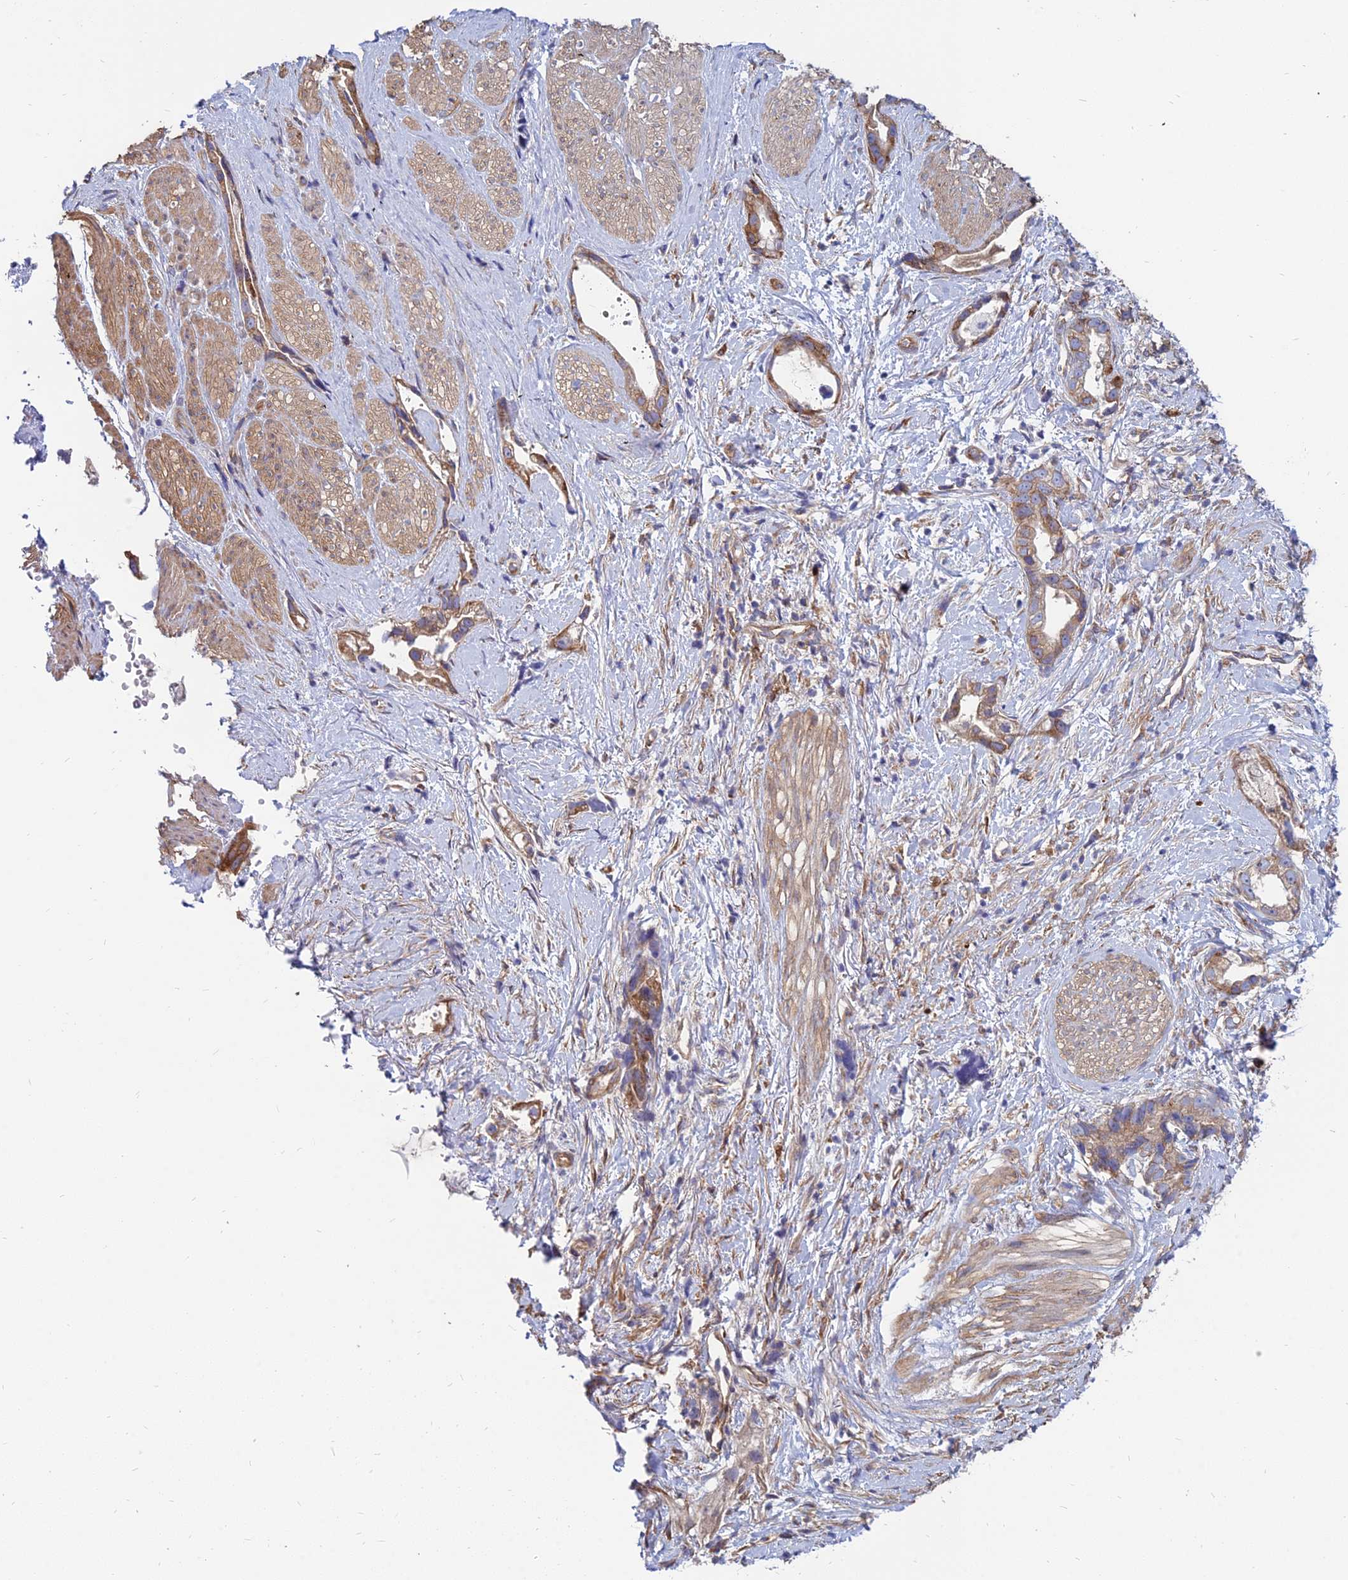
{"staining": {"intensity": "moderate", "quantity": ">75%", "location": "cytoplasmic/membranous"}, "tissue": "stomach cancer", "cell_type": "Tumor cells", "image_type": "cancer", "snomed": [{"axis": "morphology", "description": "Adenocarcinoma, NOS"}, {"axis": "topography", "description": "Stomach"}], "caption": "This photomicrograph exhibits immunohistochemistry (IHC) staining of human stomach adenocarcinoma, with medium moderate cytoplasmic/membranous staining in about >75% of tumor cells.", "gene": "TXLNA", "patient": {"sex": "male", "age": 55}}